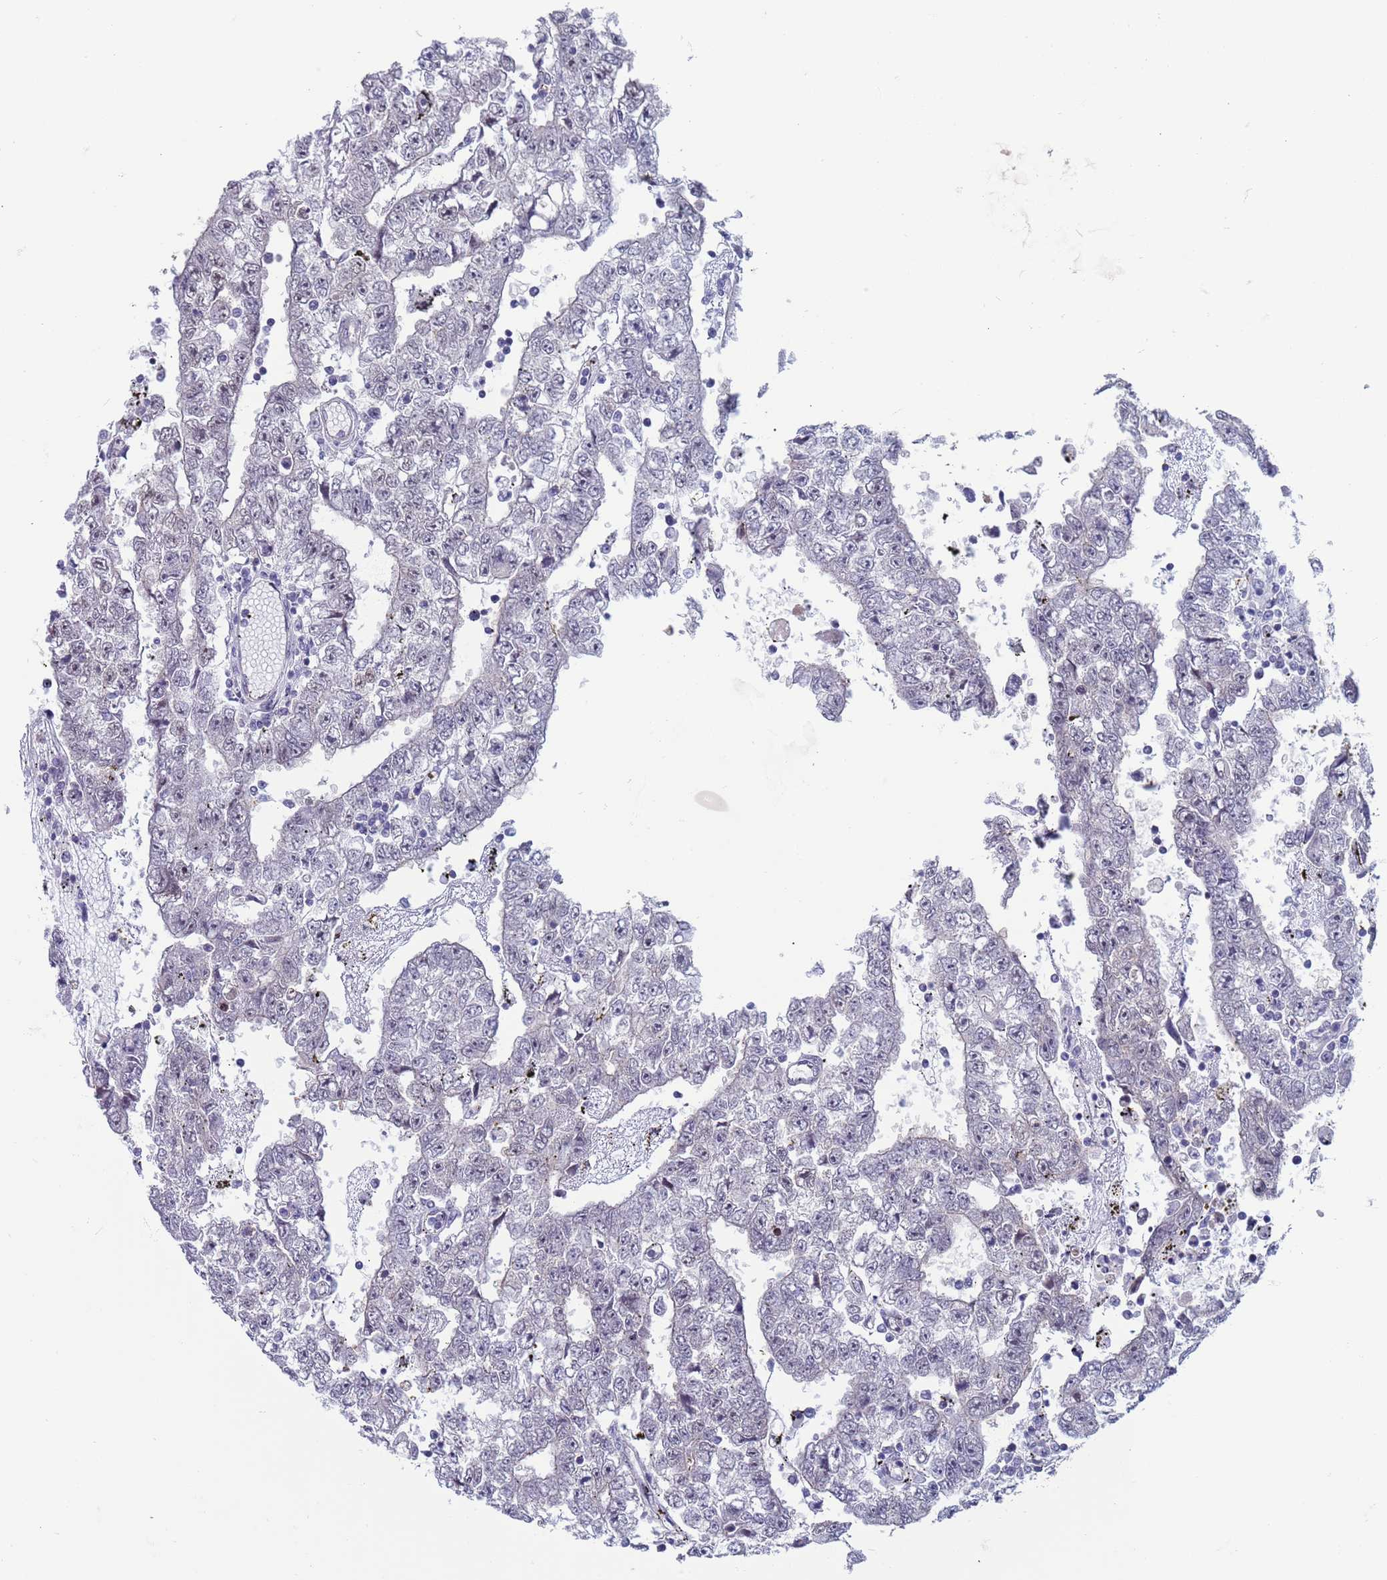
{"staining": {"intensity": "weak", "quantity": "<25%", "location": "nuclear"}, "tissue": "testis cancer", "cell_type": "Tumor cells", "image_type": "cancer", "snomed": [{"axis": "morphology", "description": "Carcinoma, Embryonal, NOS"}, {"axis": "topography", "description": "Testis"}], "caption": "High magnification brightfield microscopy of embryonal carcinoma (testis) stained with DAB (3,3'-diaminobenzidine) (brown) and counterstained with hematoxylin (blue): tumor cells show no significant positivity.", "gene": "SAE1", "patient": {"sex": "male", "age": 25}}